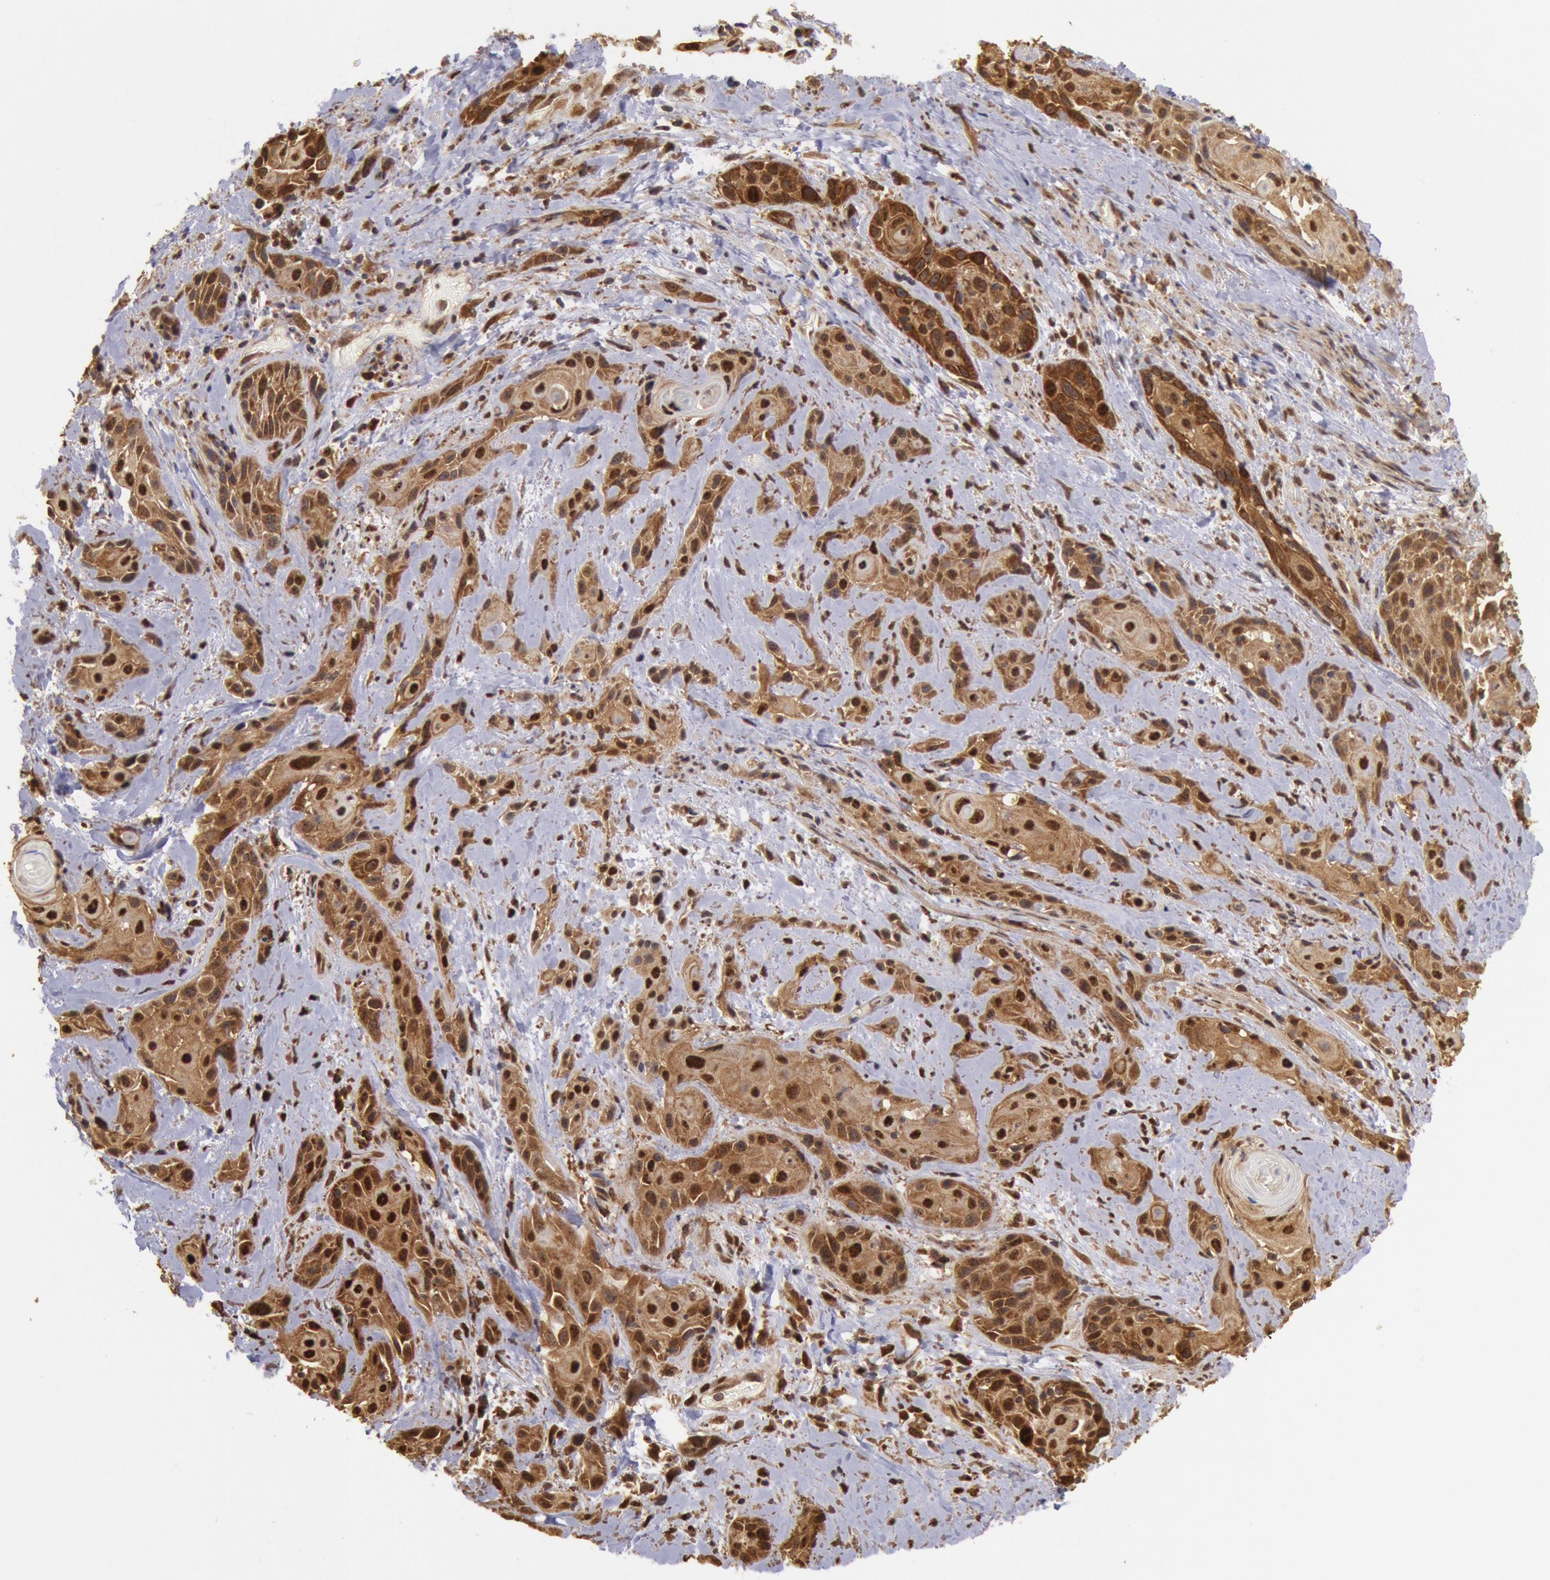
{"staining": {"intensity": "moderate", "quantity": ">75%", "location": "cytoplasmic/membranous,nuclear"}, "tissue": "skin cancer", "cell_type": "Tumor cells", "image_type": "cancer", "snomed": [{"axis": "morphology", "description": "Squamous cell carcinoma, NOS"}, {"axis": "topography", "description": "Skin"}, {"axis": "topography", "description": "Anal"}], "caption": "Skin squamous cell carcinoma stained with a brown dye reveals moderate cytoplasmic/membranous and nuclear positive expression in about >75% of tumor cells.", "gene": "STX17", "patient": {"sex": "male", "age": 64}}